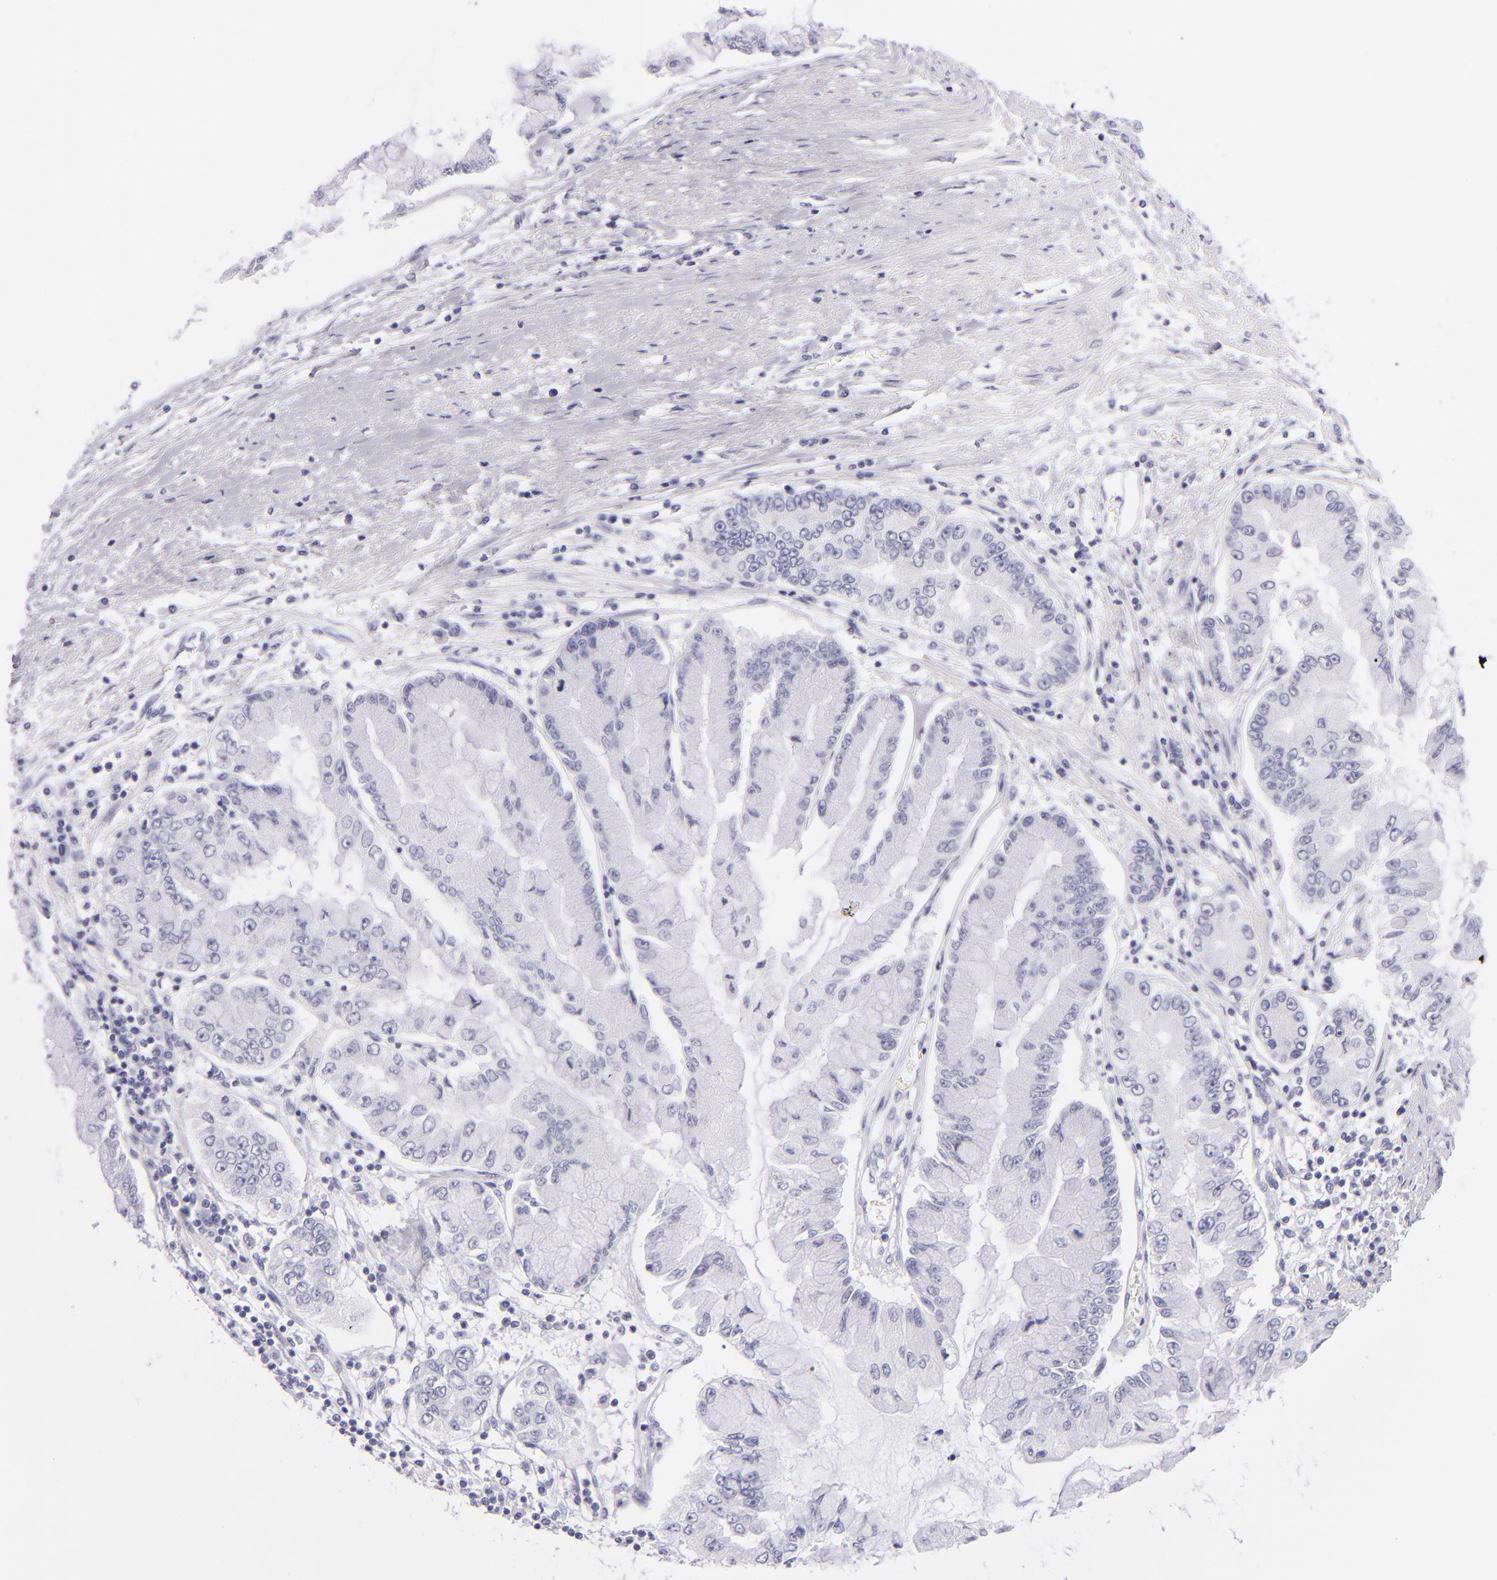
{"staining": {"intensity": "negative", "quantity": "none", "location": "none"}, "tissue": "liver cancer", "cell_type": "Tumor cells", "image_type": "cancer", "snomed": [{"axis": "morphology", "description": "Cholangiocarcinoma"}, {"axis": "topography", "description": "Liver"}], "caption": "Immunohistochemistry (IHC) micrograph of human liver cancer stained for a protein (brown), which demonstrates no staining in tumor cells.", "gene": "PVALB", "patient": {"sex": "female", "age": 79}}